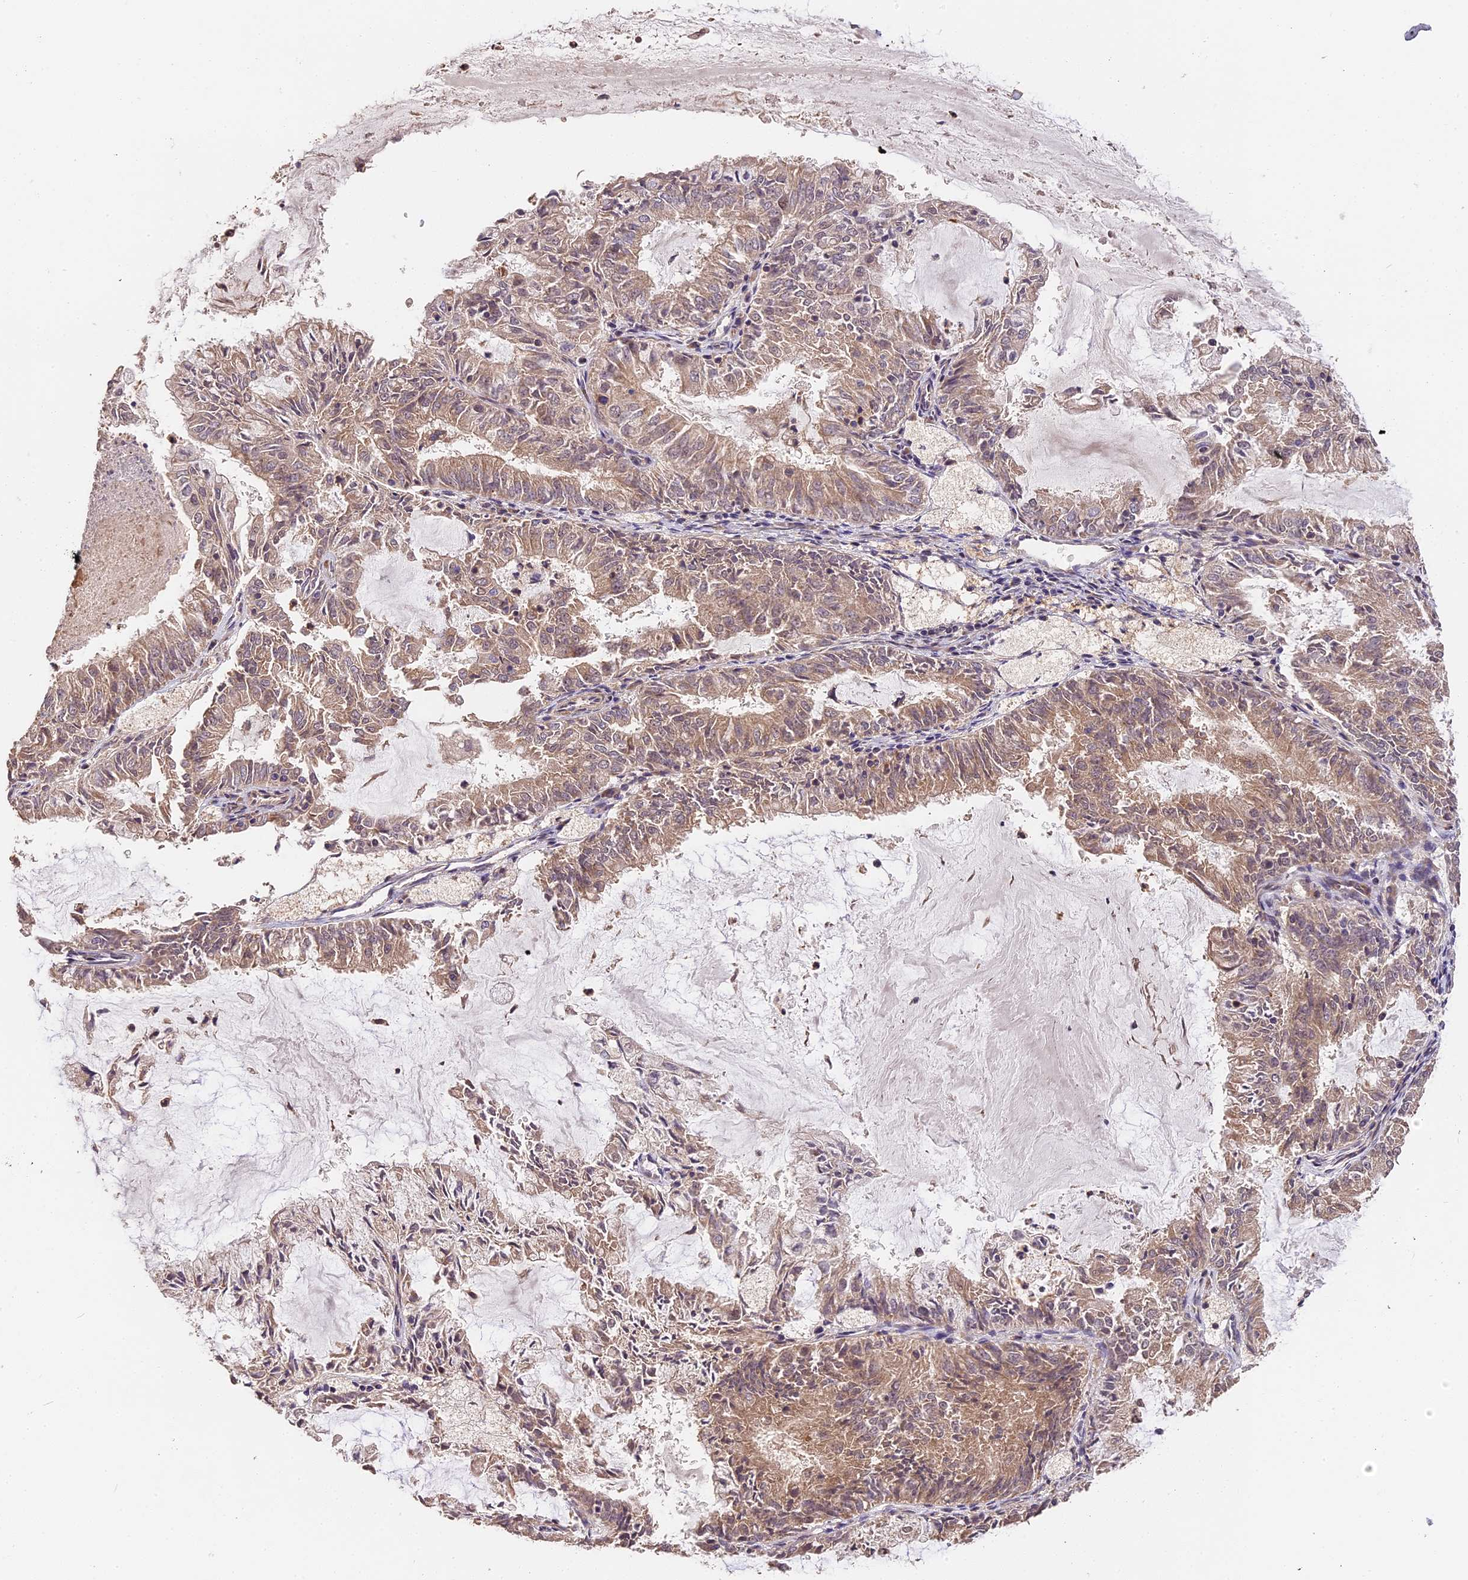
{"staining": {"intensity": "weak", "quantity": "25%-75%", "location": "cytoplasmic/membranous"}, "tissue": "endometrial cancer", "cell_type": "Tumor cells", "image_type": "cancer", "snomed": [{"axis": "morphology", "description": "Adenocarcinoma, NOS"}, {"axis": "topography", "description": "Endometrium"}], "caption": "Immunohistochemical staining of human adenocarcinoma (endometrial) displays low levels of weak cytoplasmic/membranous protein expression in about 25%-75% of tumor cells. (DAB (3,3'-diaminobenzidine) IHC with brightfield microscopy, high magnification).", "gene": "ARHGAP17", "patient": {"sex": "female", "age": 57}}